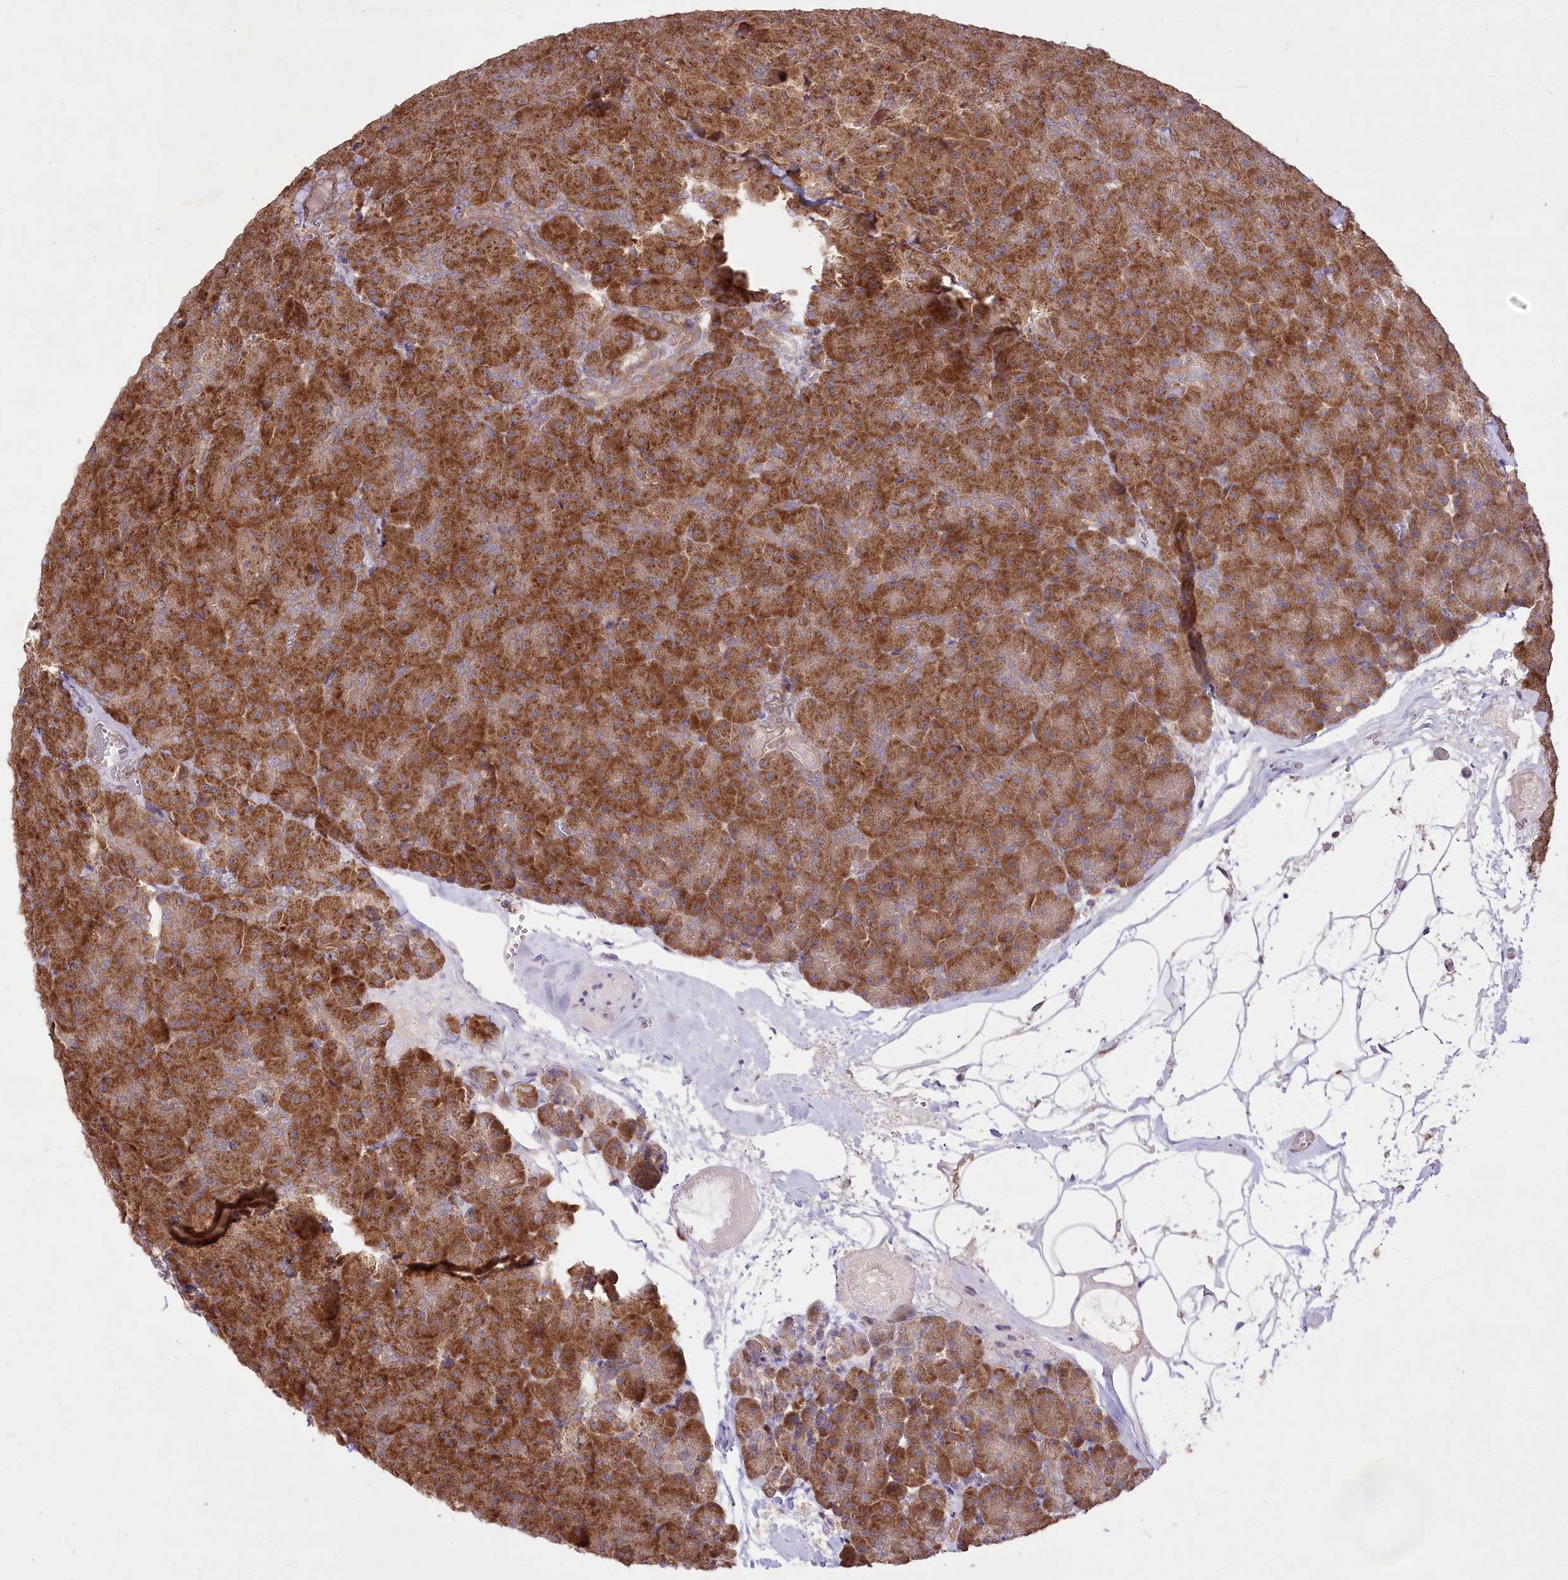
{"staining": {"intensity": "strong", "quantity": ">75%", "location": "cytoplasmic/membranous"}, "tissue": "pancreas", "cell_type": "Exocrine glandular cells", "image_type": "normal", "snomed": [{"axis": "morphology", "description": "Normal tissue, NOS"}, {"axis": "topography", "description": "Pancreas"}], "caption": "Unremarkable pancreas shows strong cytoplasmic/membranous expression in about >75% of exocrine glandular cells.", "gene": "STT3B", "patient": {"sex": "male", "age": 36}}